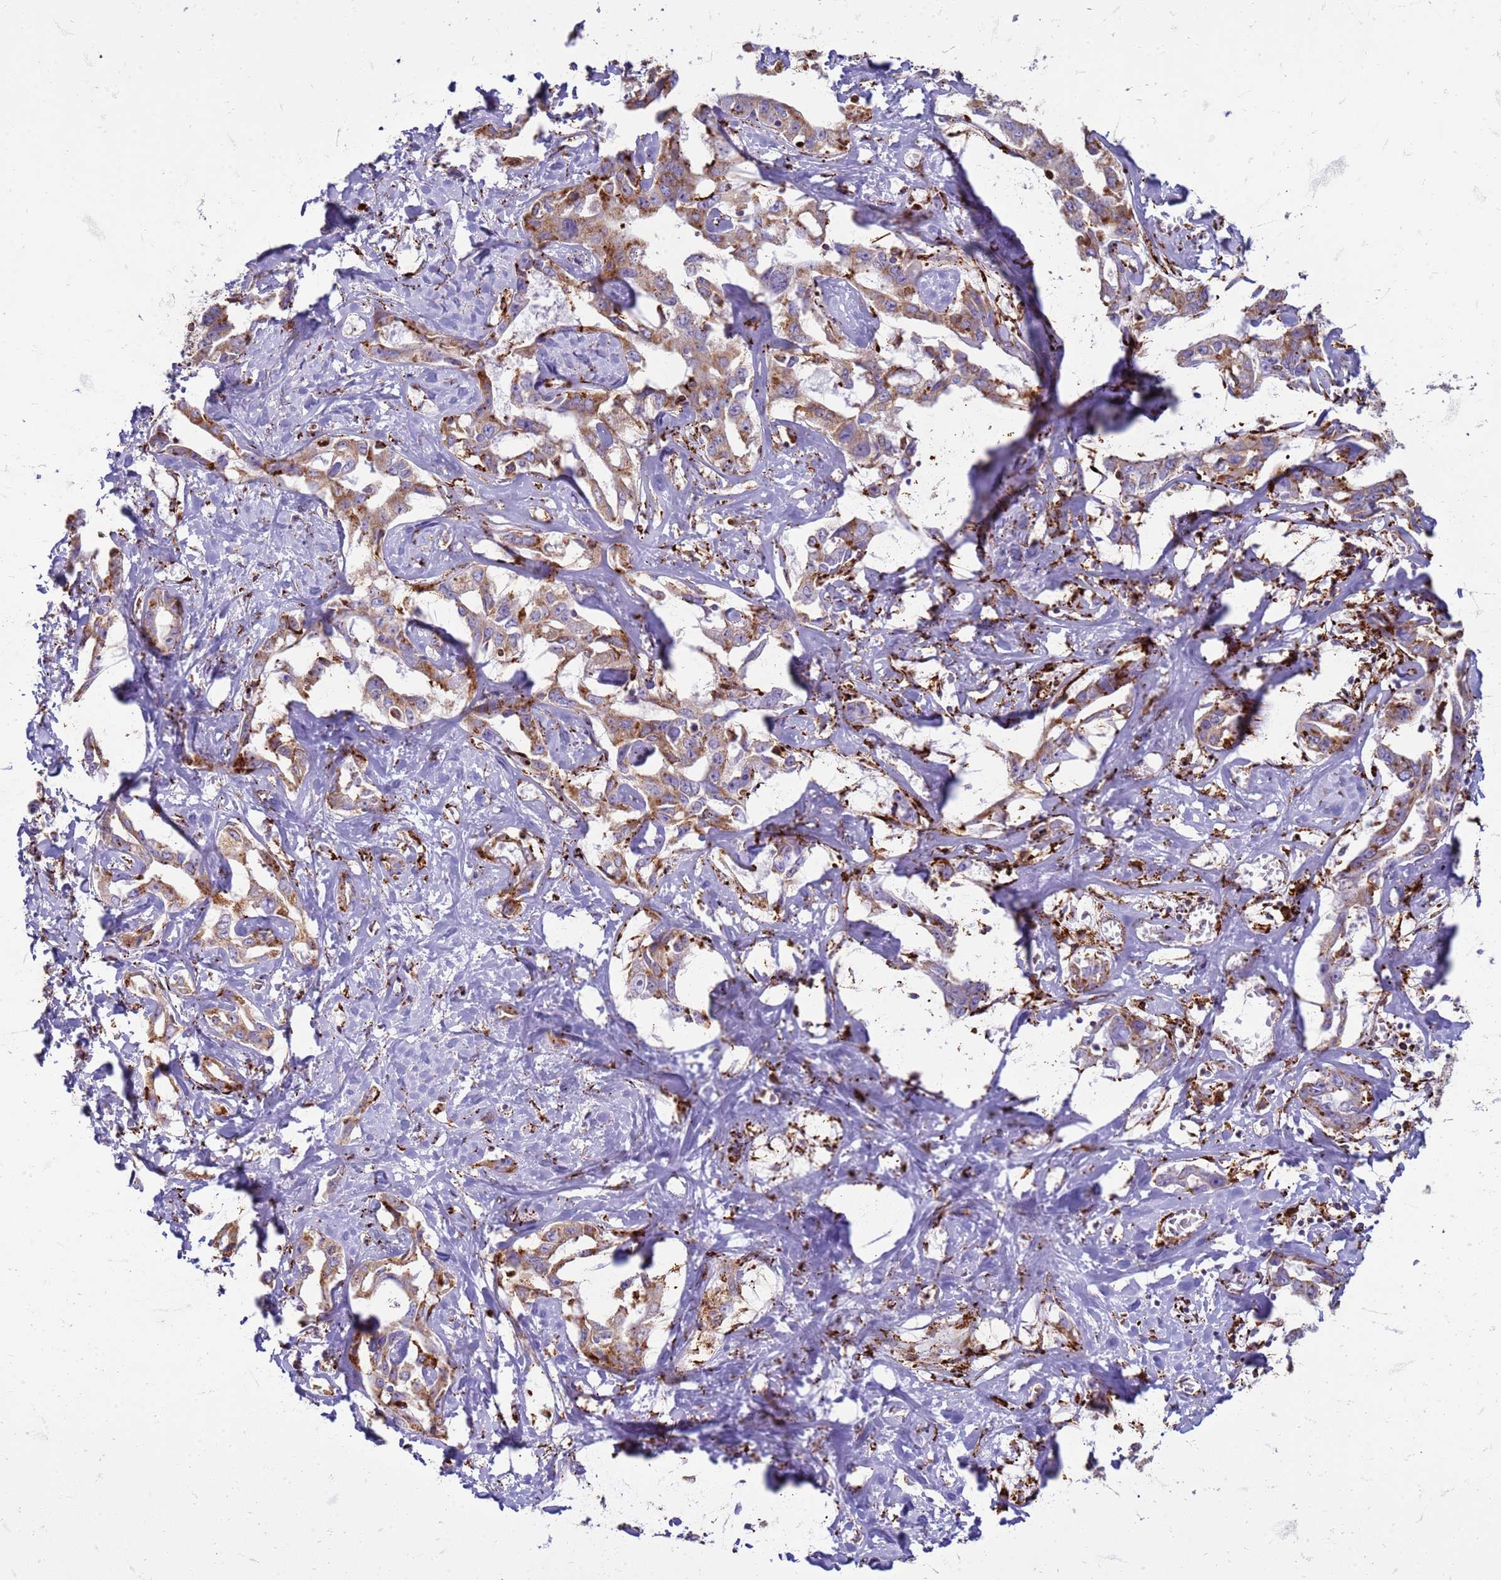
{"staining": {"intensity": "moderate", "quantity": ">75%", "location": "cytoplasmic/membranous"}, "tissue": "liver cancer", "cell_type": "Tumor cells", "image_type": "cancer", "snomed": [{"axis": "morphology", "description": "Cholangiocarcinoma"}, {"axis": "topography", "description": "Liver"}], "caption": "Protein analysis of cholangiocarcinoma (liver) tissue demonstrates moderate cytoplasmic/membranous positivity in about >75% of tumor cells.", "gene": "PDK3", "patient": {"sex": "male", "age": 59}}